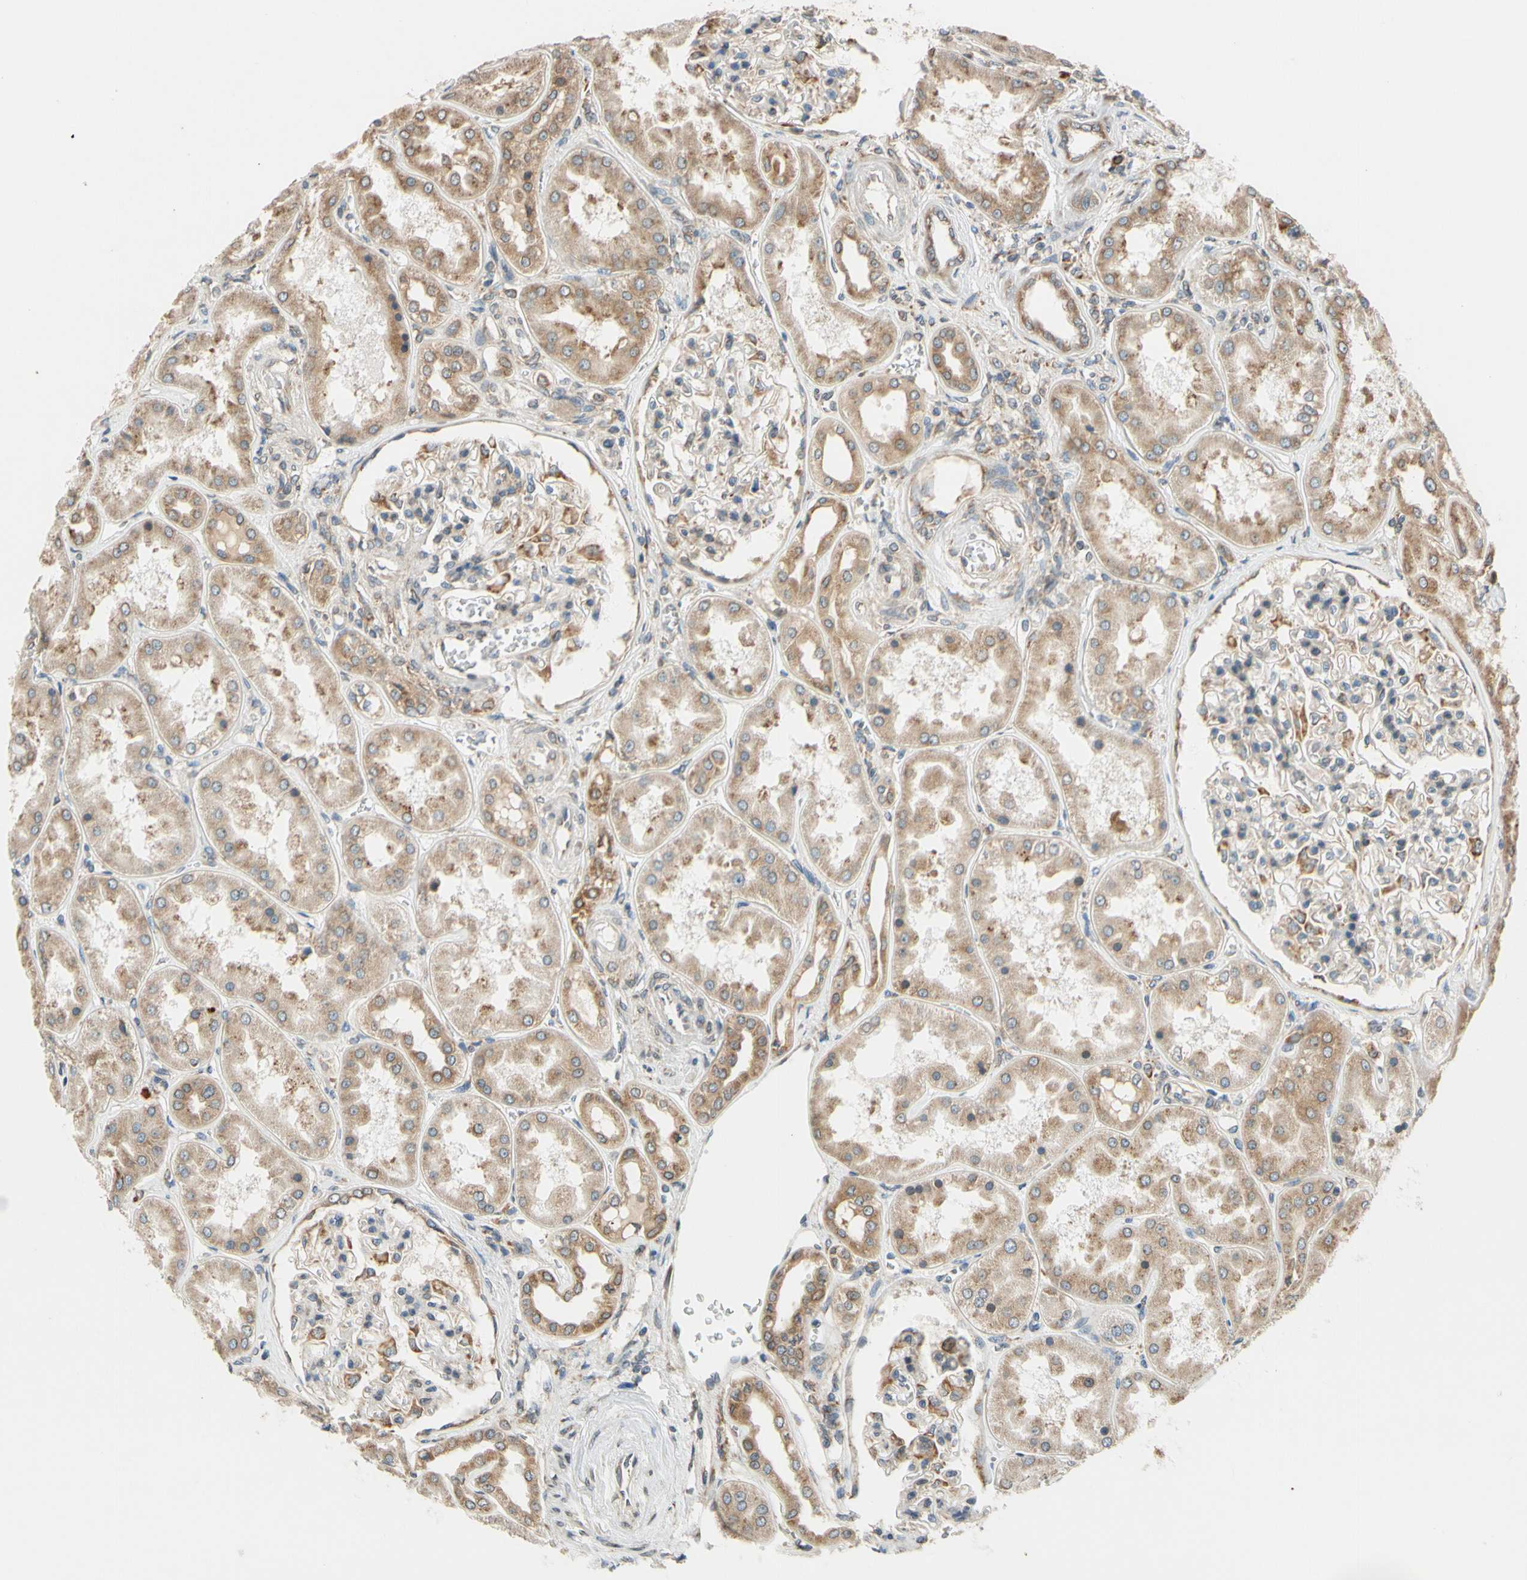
{"staining": {"intensity": "weak", "quantity": "<25%", "location": "cytoplasmic/membranous"}, "tissue": "kidney", "cell_type": "Cells in glomeruli", "image_type": "normal", "snomed": [{"axis": "morphology", "description": "Normal tissue, NOS"}, {"axis": "topography", "description": "Kidney"}], "caption": "A photomicrograph of human kidney is negative for staining in cells in glomeruli. The staining is performed using DAB (3,3'-diaminobenzidine) brown chromogen with nuclei counter-stained in using hematoxylin.", "gene": "RPN2", "patient": {"sex": "female", "age": 56}}